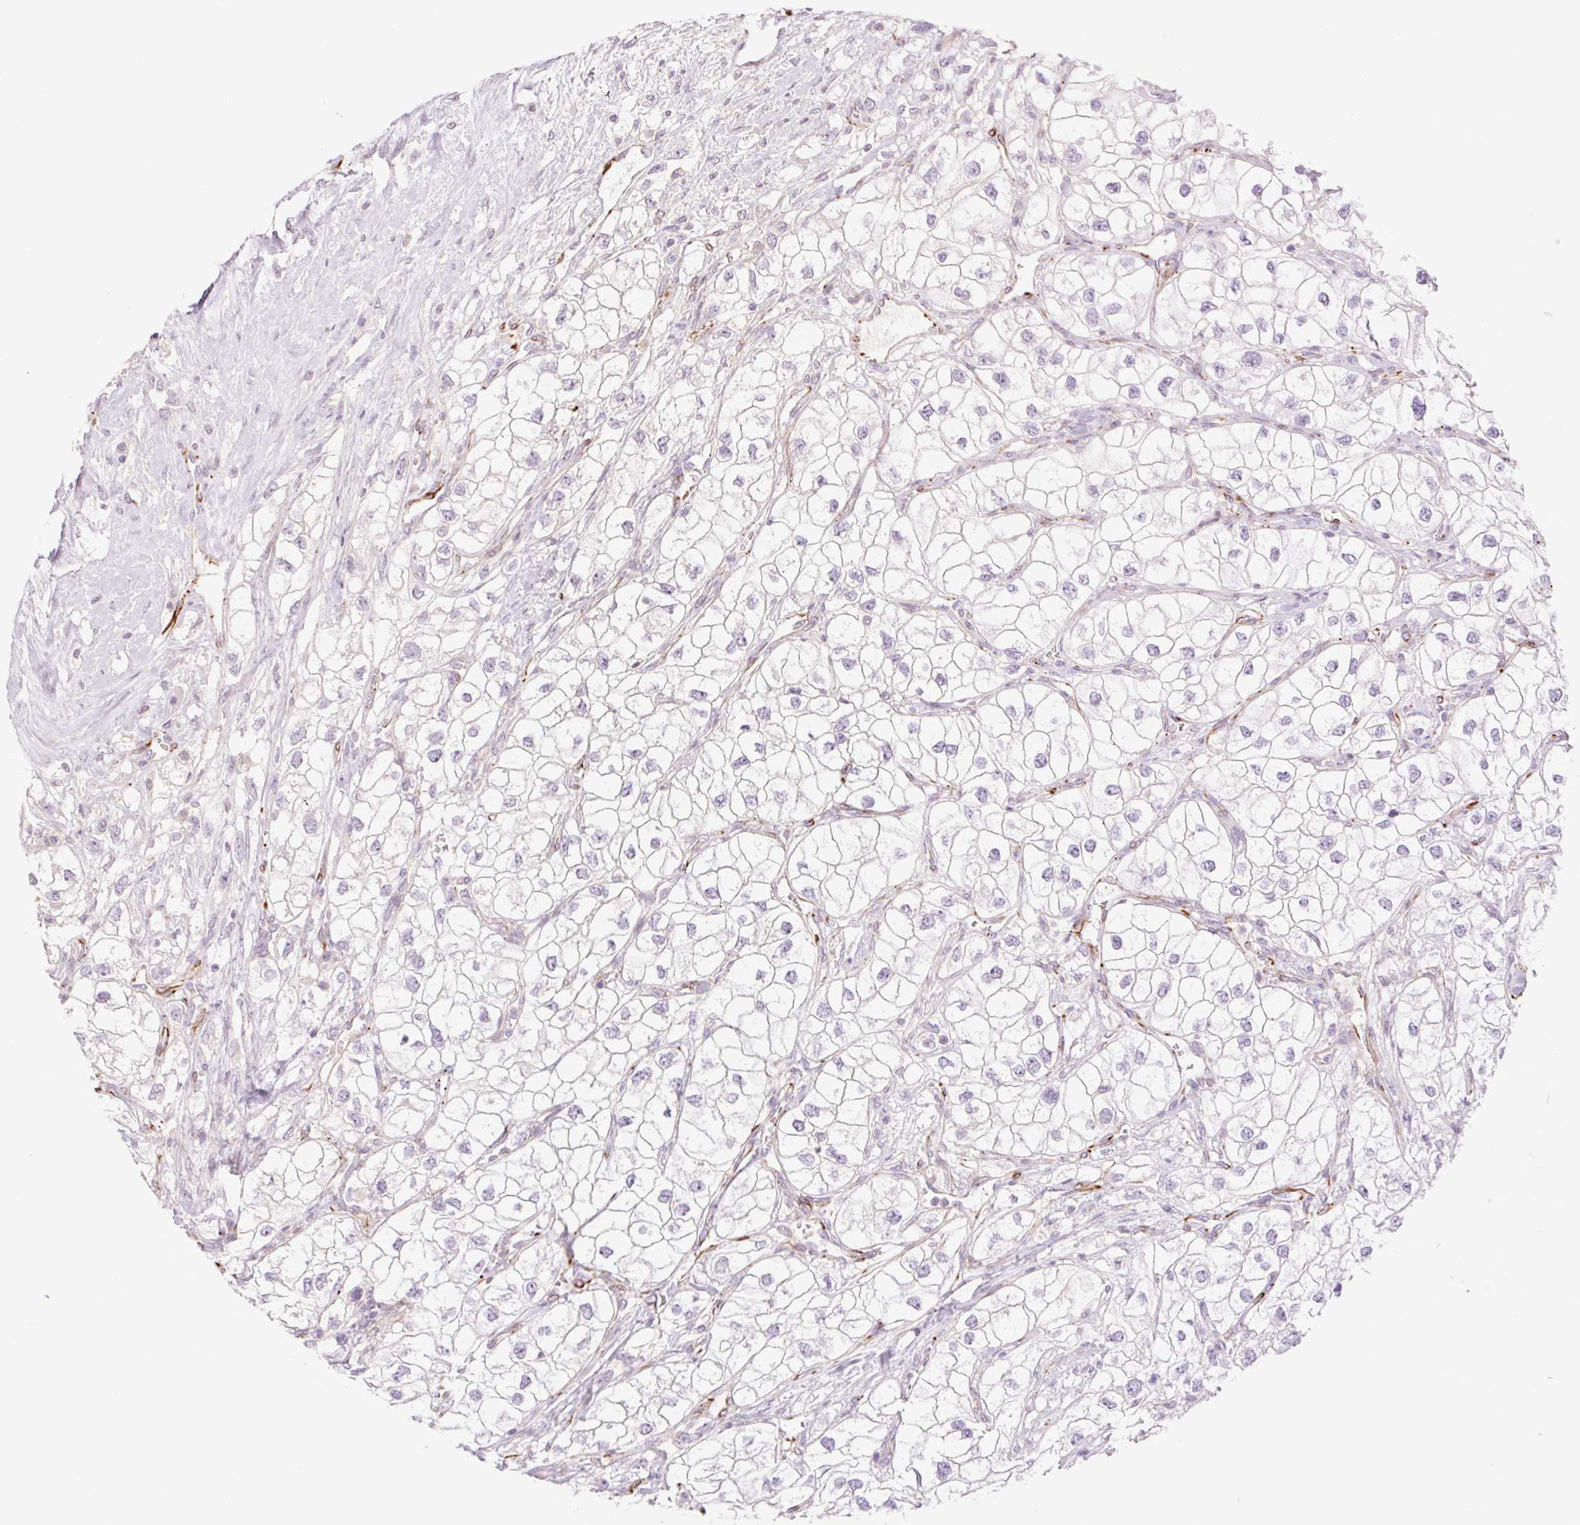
{"staining": {"intensity": "negative", "quantity": "none", "location": "none"}, "tissue": "renal cancer", "cell_type": "Tumor cells", "image_type": "cancer", "snomed": [{"axis": "morphology", "description": "Adenocarcinoma, NOS"}, {"axis": "topography", "description": "Kidney"}], "caption": "High magnification brightfield microscopy of adenocarcinoma (renal) stained with DAB (brown) and counterstained with hematoxylin (blue): tumor cells show no significant positivity.", "gene": "ZFYVE21", "patient": {"sex": "male", "age": 59}}